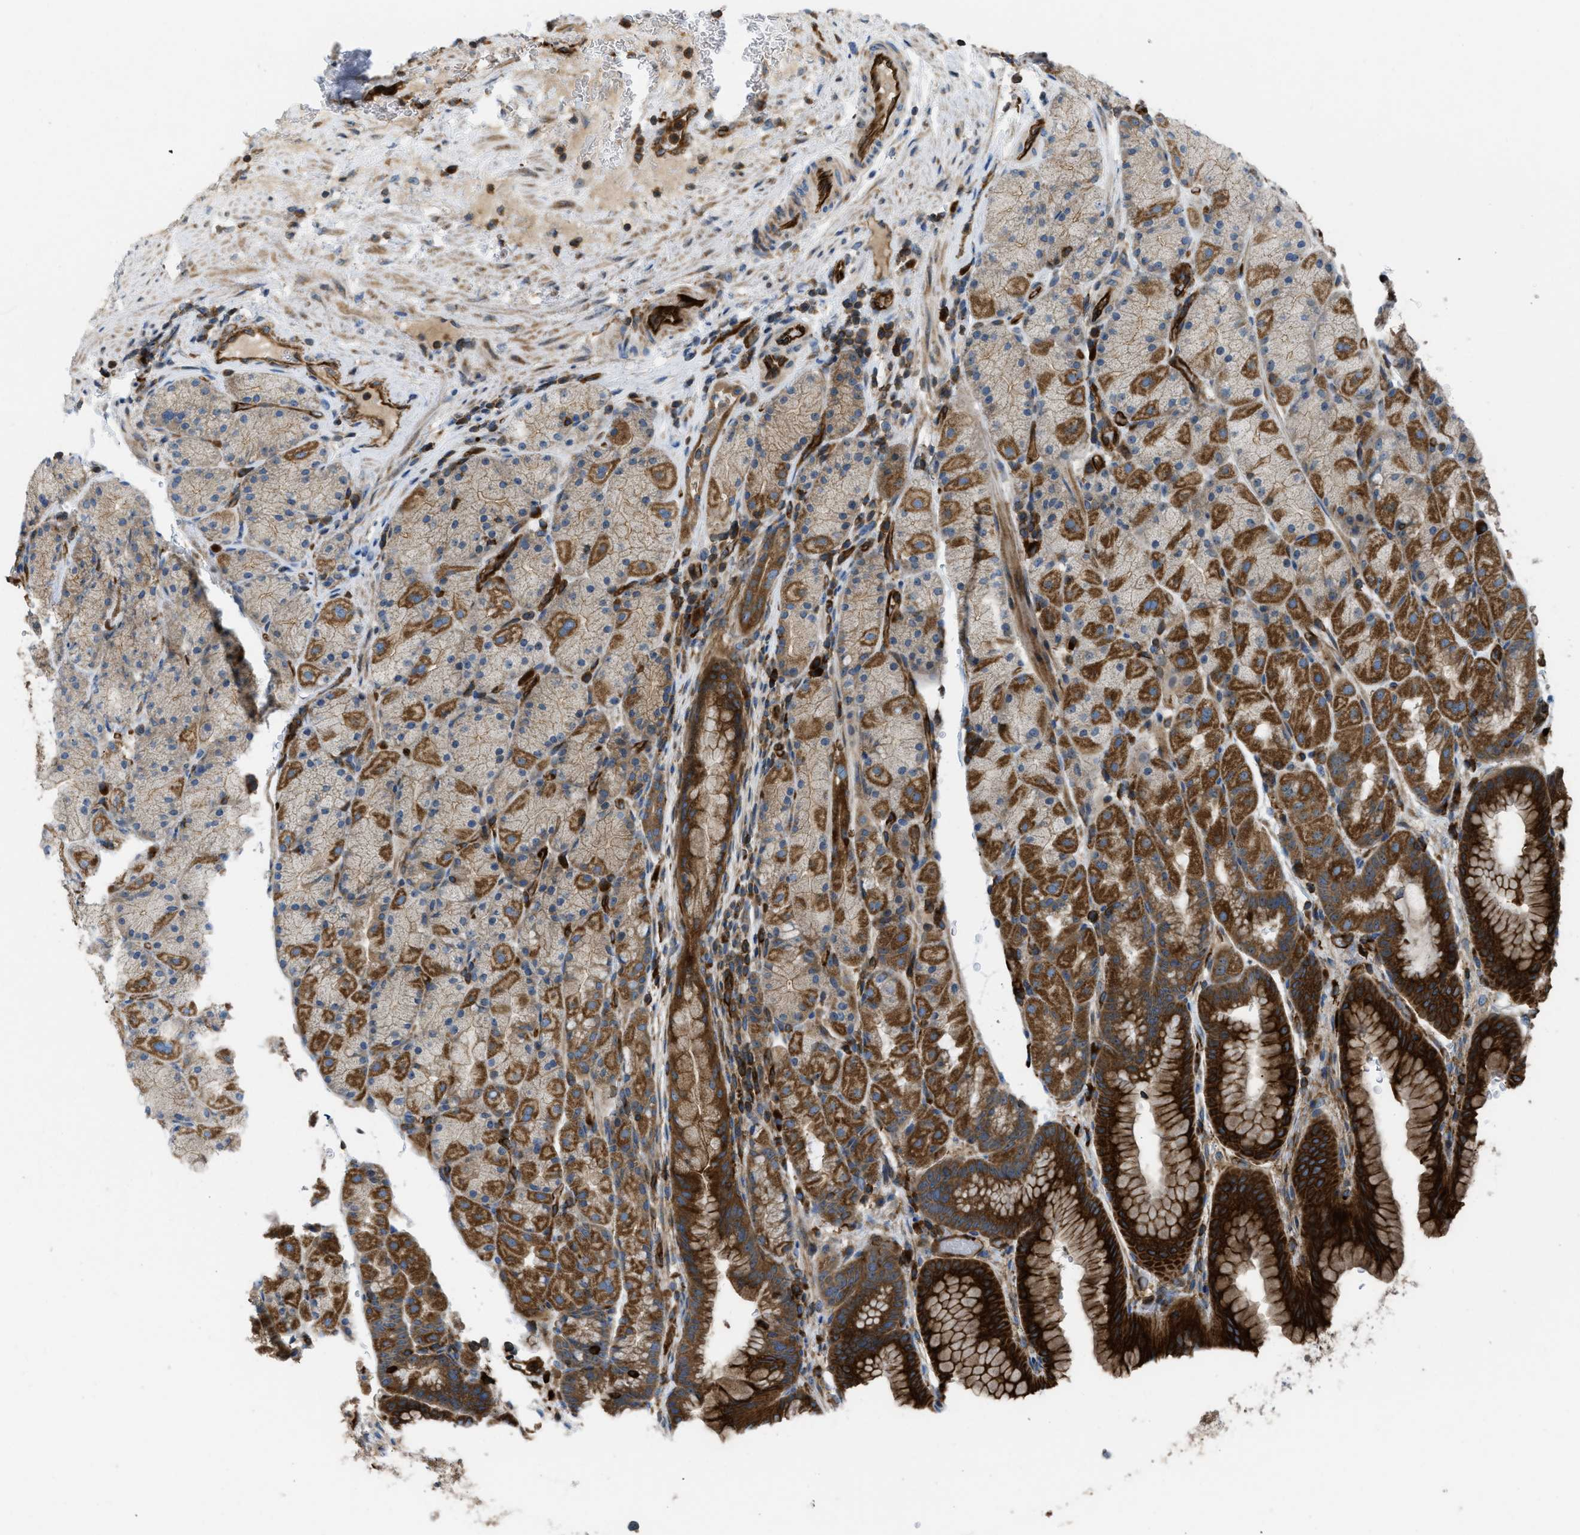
{"staining": {"intensity": "strong", "quantity": ">75%", "location": "cytoplasmic/membranous"}, "tissue": "stomach", "cell_type": "Glandular cells", "image_type": "normal", "snomed": [{"axis": "morphology", "description": "Normal tissue, NOS"}, {"axis": "morphology", "description": "Carcinoid, malignant, NOS"}, {"axis": "topography", "description": "Stomach, upper"}], "caption": "This photomicrograph reveals immunohistochemistry staining of benign stomach, with high strong cytoplasmic/membranous expression in approximately >75% of glandular cells.", "gene": "ATP2A3", "patient": {"sex": "male", "age": 39}}